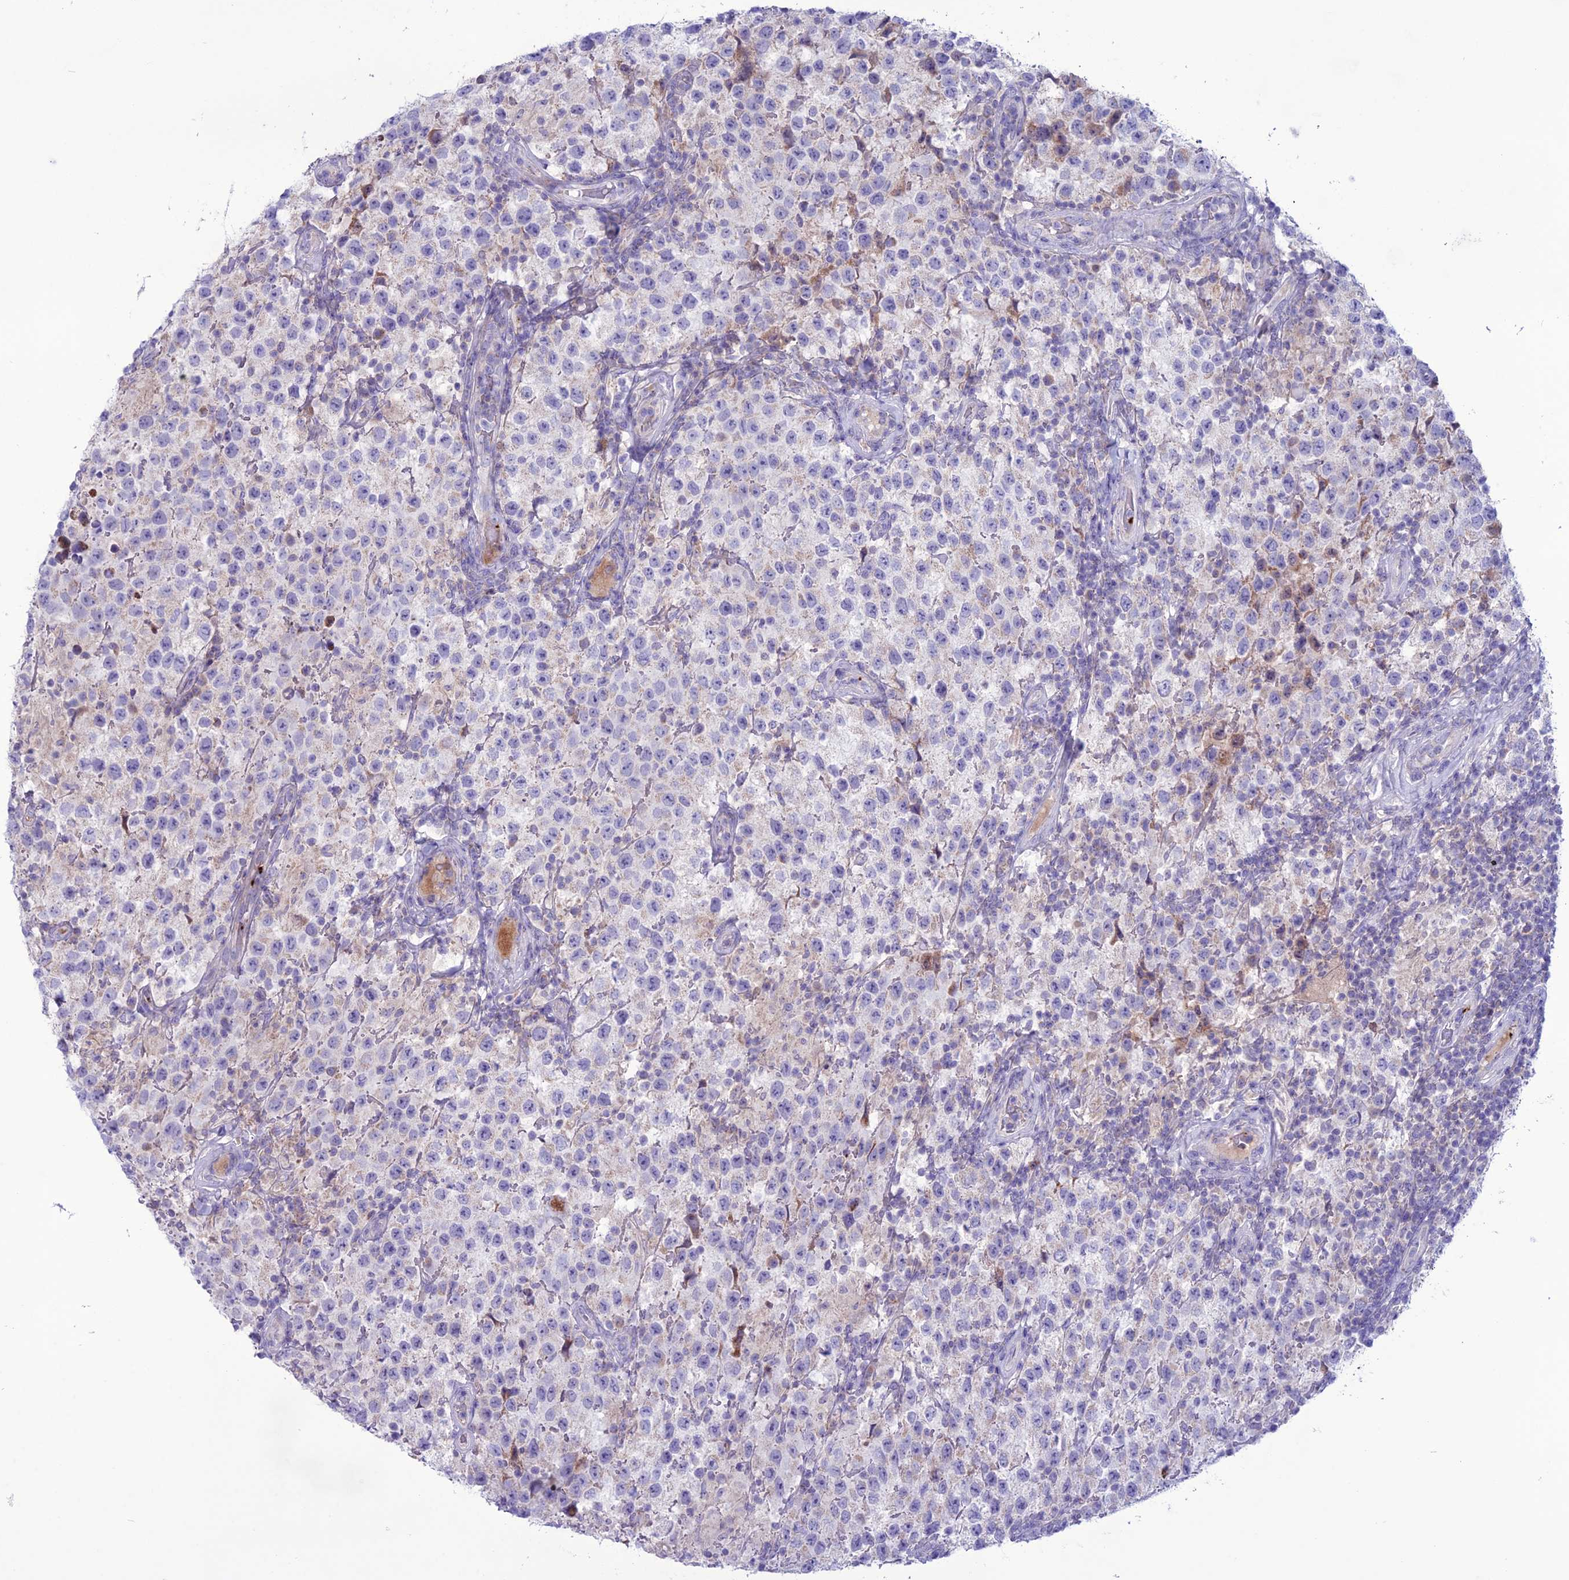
{"staining": {"intensity": "negative", "quantity": "none", "location": "none"}, "tissue": "testis cancer", "cell_type": "Tumor cells", "image_type": "cancer", "snomed": [{"axis": "morphology", "description": "Seminoma, NOS"}, {"axis": "morphology", "description": "Carcinoma, Embryonal, NOS"}, {"axis": "topography", "description": "Testis"}], "caption": "This is an immunohistochemistry (IHC) micrograph of human testis cancer (seminoma). There is no positivity in tumor cells.", "gene": "C21orf140", "patient": {"sex": "male", "age": 41}}